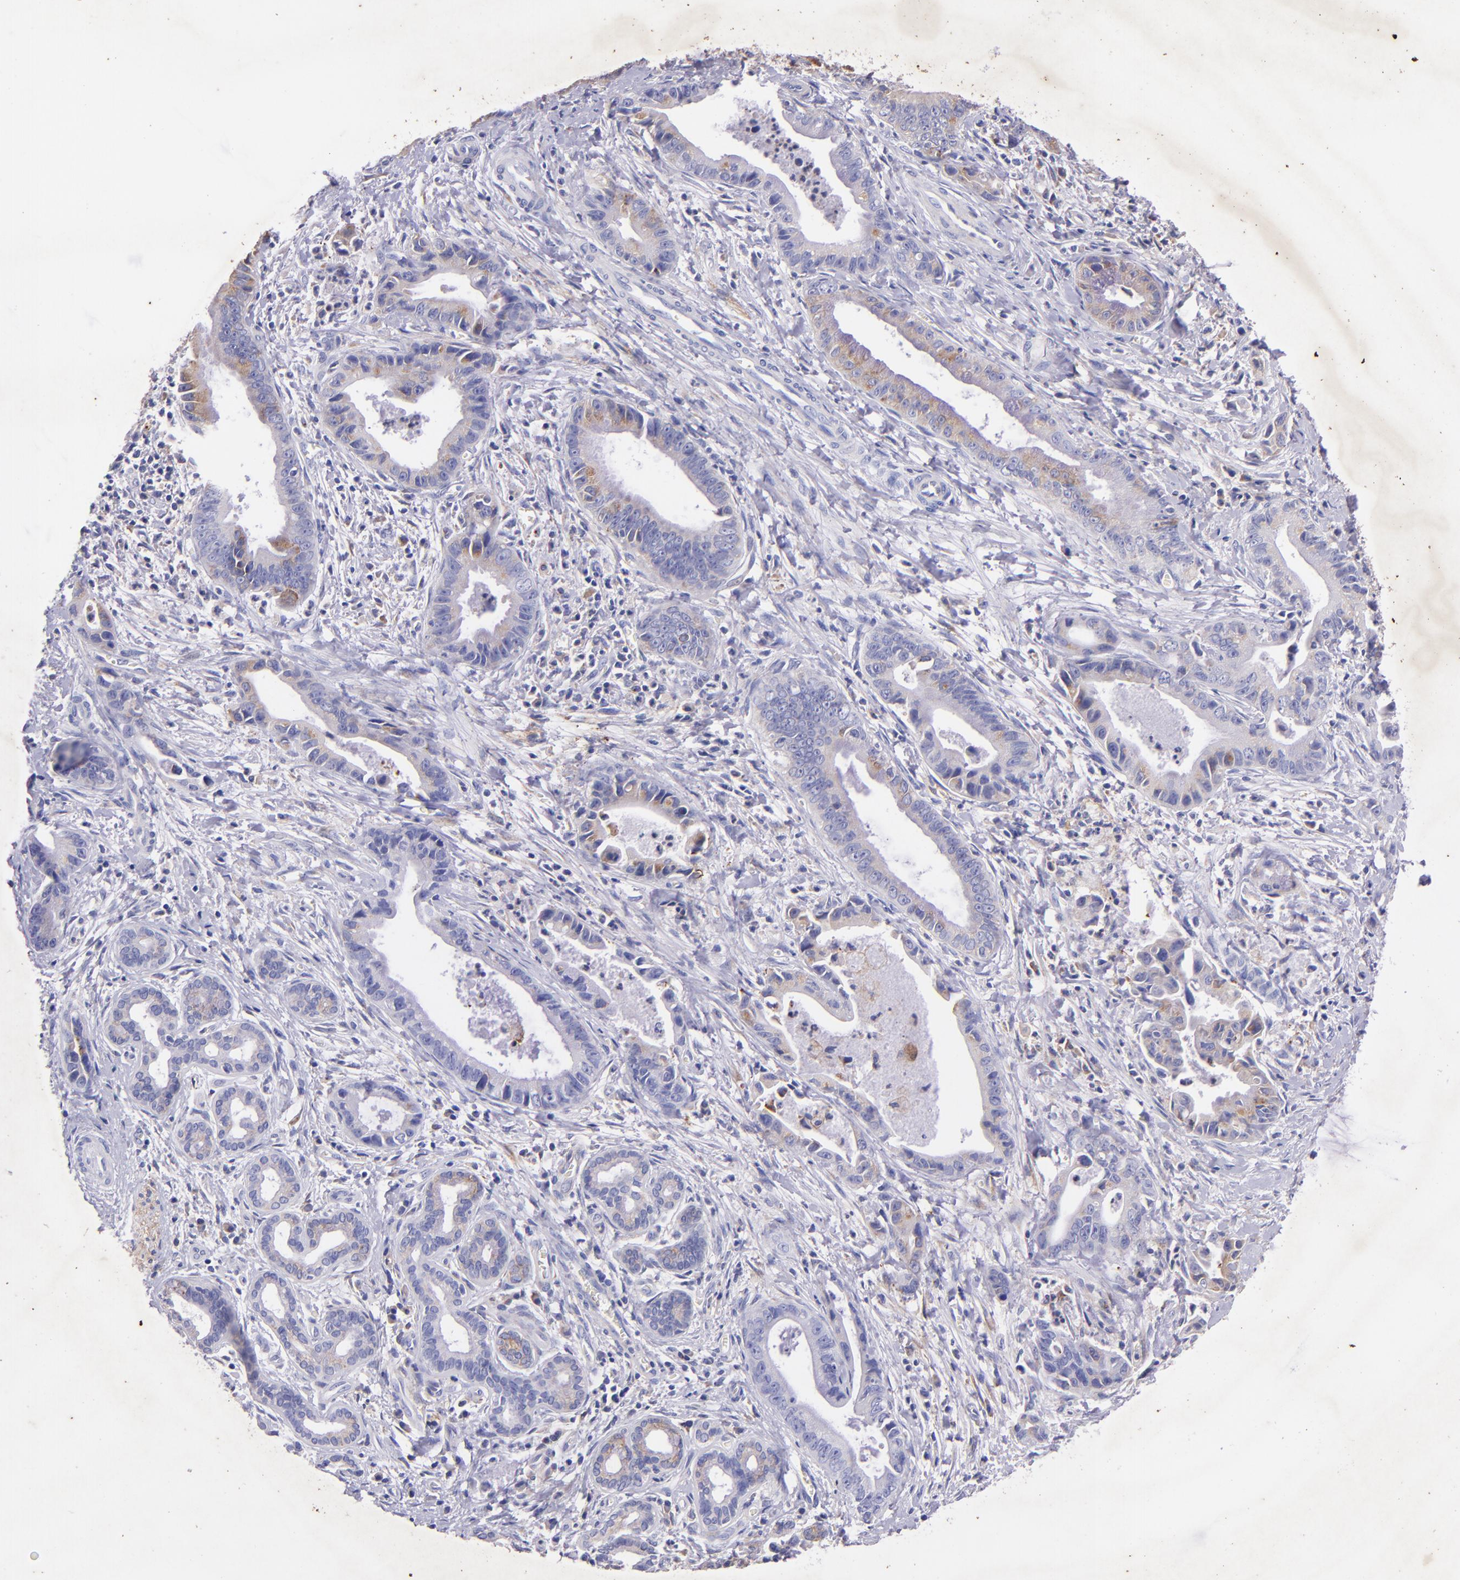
{"staining": {"intensity": "moderate", "quantity": "25%-75%", "location": "cytoplasmic/membranous"}, "tissue": "liver cancer", "cell_type": "Tumor cells", "image_type": "cancer", "snomed": [{"axis": "morphology", "description": "Cholangiocarcinoma"}, {"axis": "topography", "description": "Liver"}], "caption": "Liver cancer (cholangiocarcinoma) tissue shows moderate cytoplasmic/membranous positivity in approximately 25%-75% of tumor cells, visualized by immunohistochemistry.", "gene": "RET", "patient": {"sex": "female", "age": 55}}